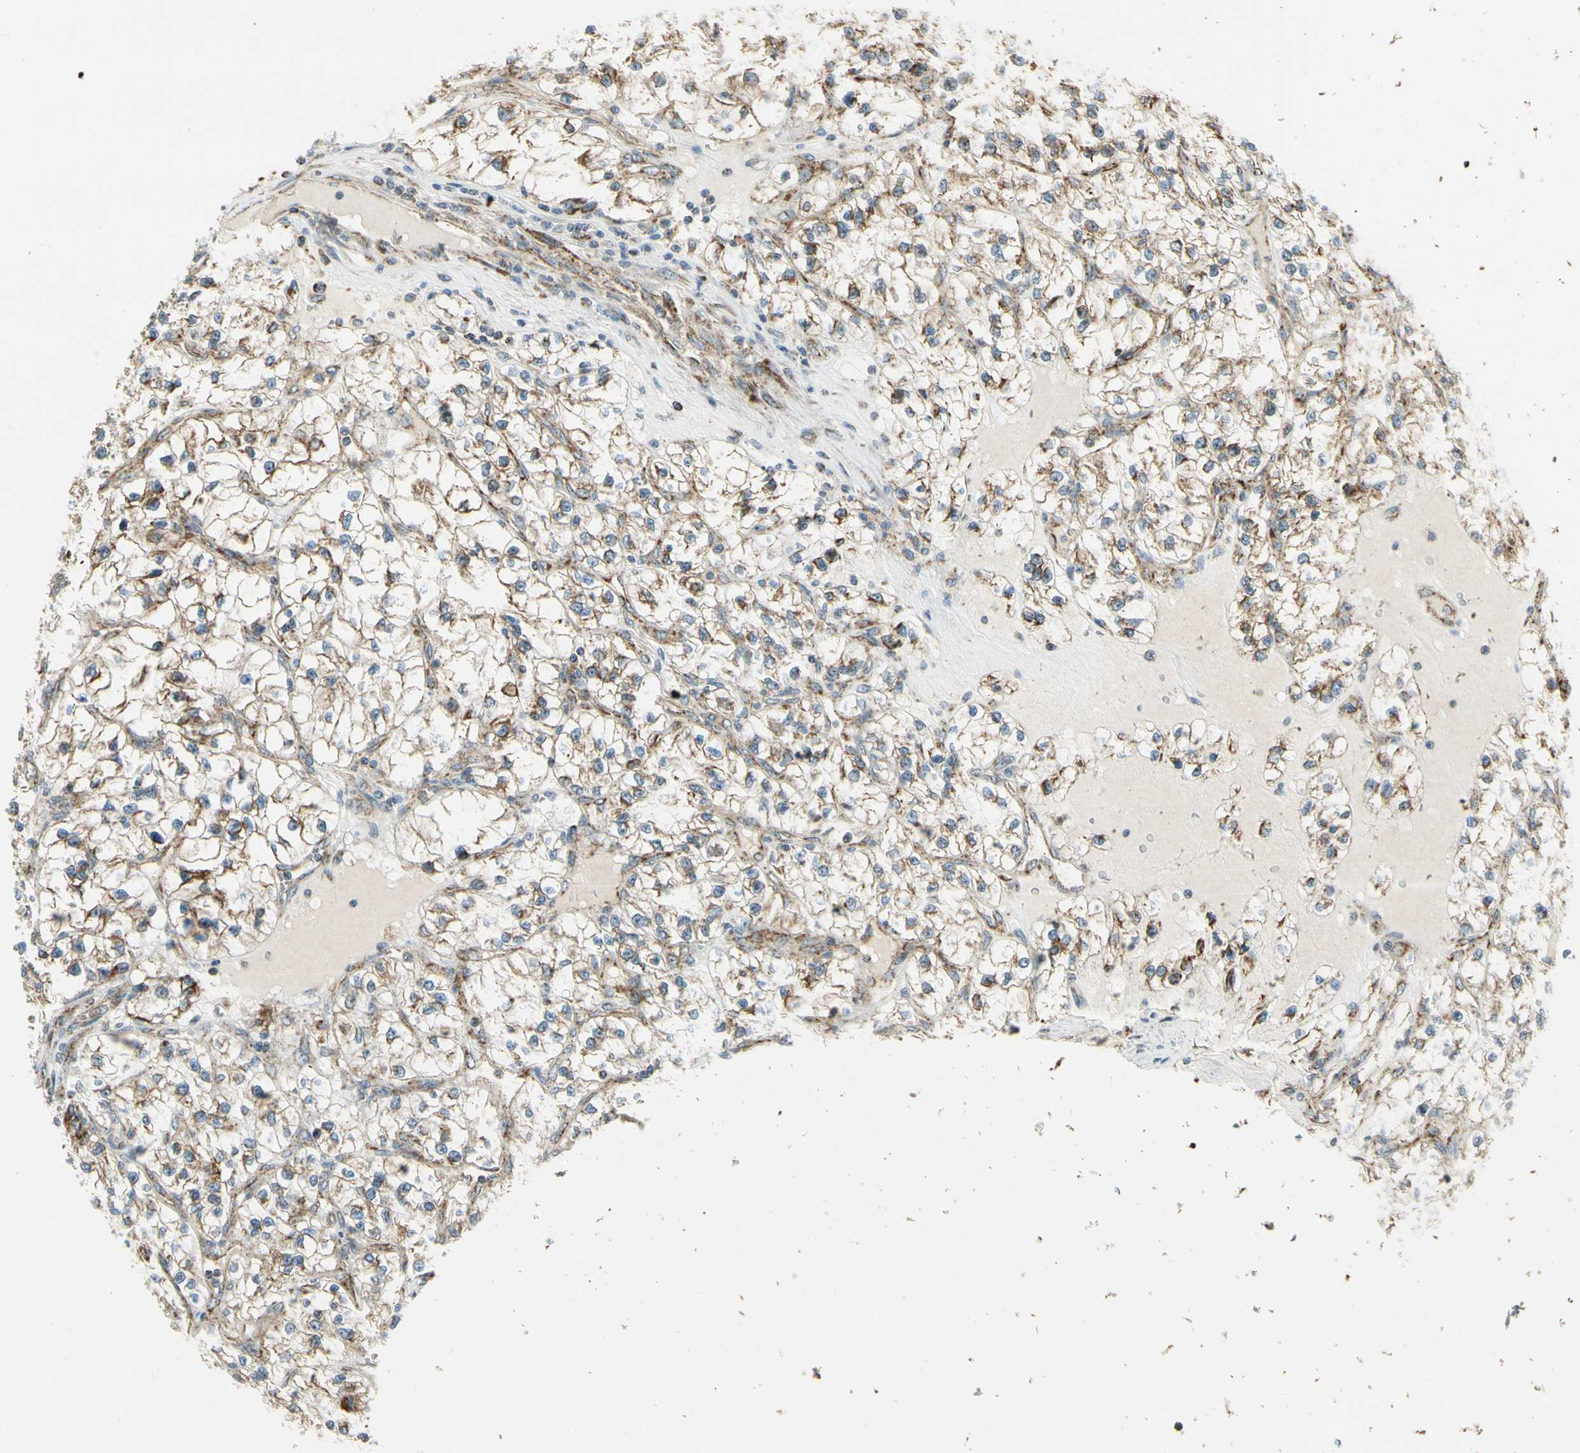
{"staining": {"intensity": "moderate", "quantity": "25%-75%", "location": "cytoplasmic/membranous"}, "tissue": "renal cancer", "cell_type": "Tumor cells", "image_type": "cancer", "snomed": [{"axis": "morphology", "description": "Adenocarcinoma, NOS"}, {"axis": "topography", "description": "Kidney"}], "caption": "Renal cancer (adenocarcinoma) stained for a protein (brown) reveals moderate cytoplasmic/membranous positive staining in about 25%-75% of tumor cells.", "gene": "EPHB3", "patient": {"sex": "female", "age": 57}}